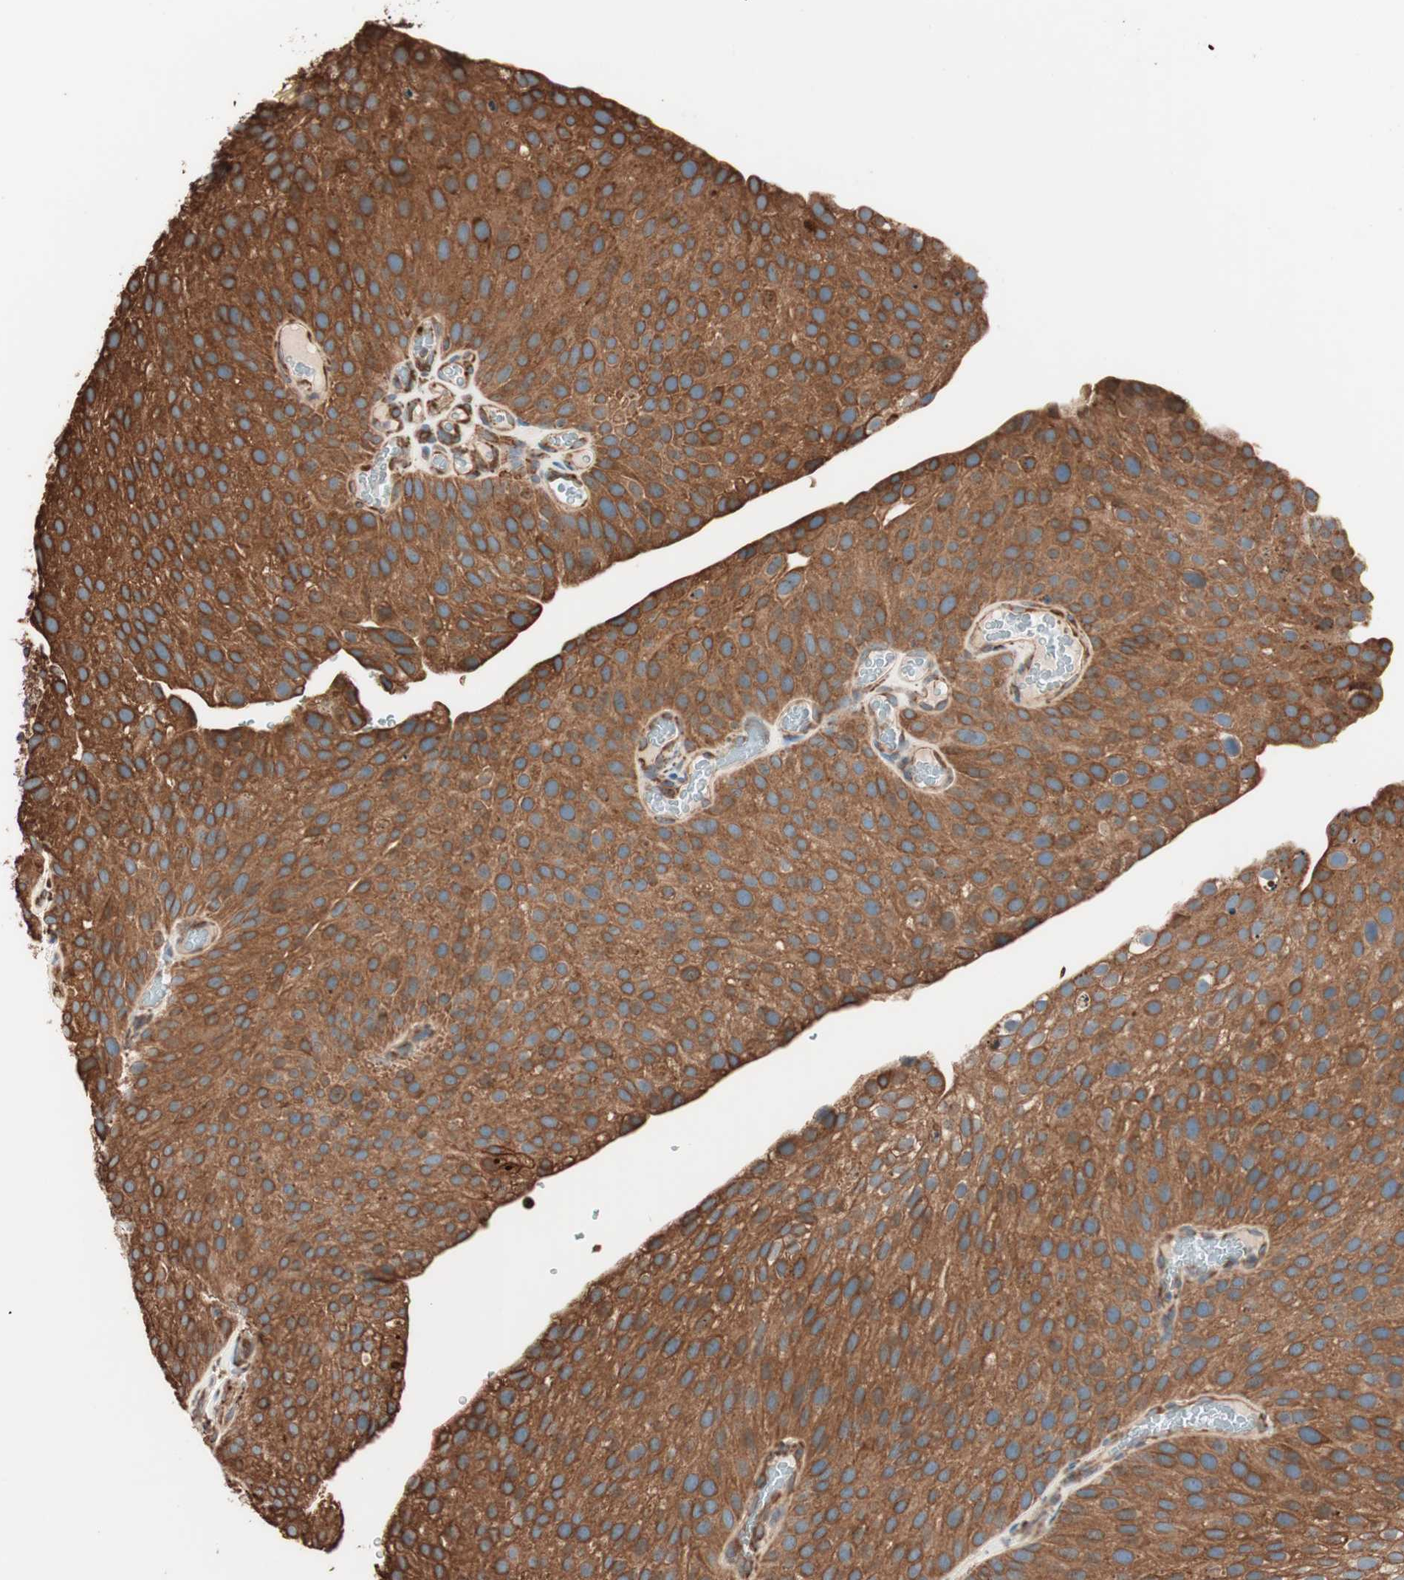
{"staining": {"intensity": "strong", "quantity": ">75%", "location": "cytoplasmic/membranous"}, "tissue": "urothelial cancer", "cell_type": "Tumor cells", "image_type": "cancer", "snomed": [{"axis": "morphology", "description": "Urothelial carcinoma, Low grade"}, {"axis": "topography", "description": "Smooth muscle"}, {"axis": "topography", "description": "Urinary bladder"}], "caption": "Immunohistochemical staining of urothelial cancer reveals strong cytoplasmic/membranous protein positivity in approximately >75% of tumor cells.", "gene": "VEGFA", "patient": {"sex": "male", "age": 60}}